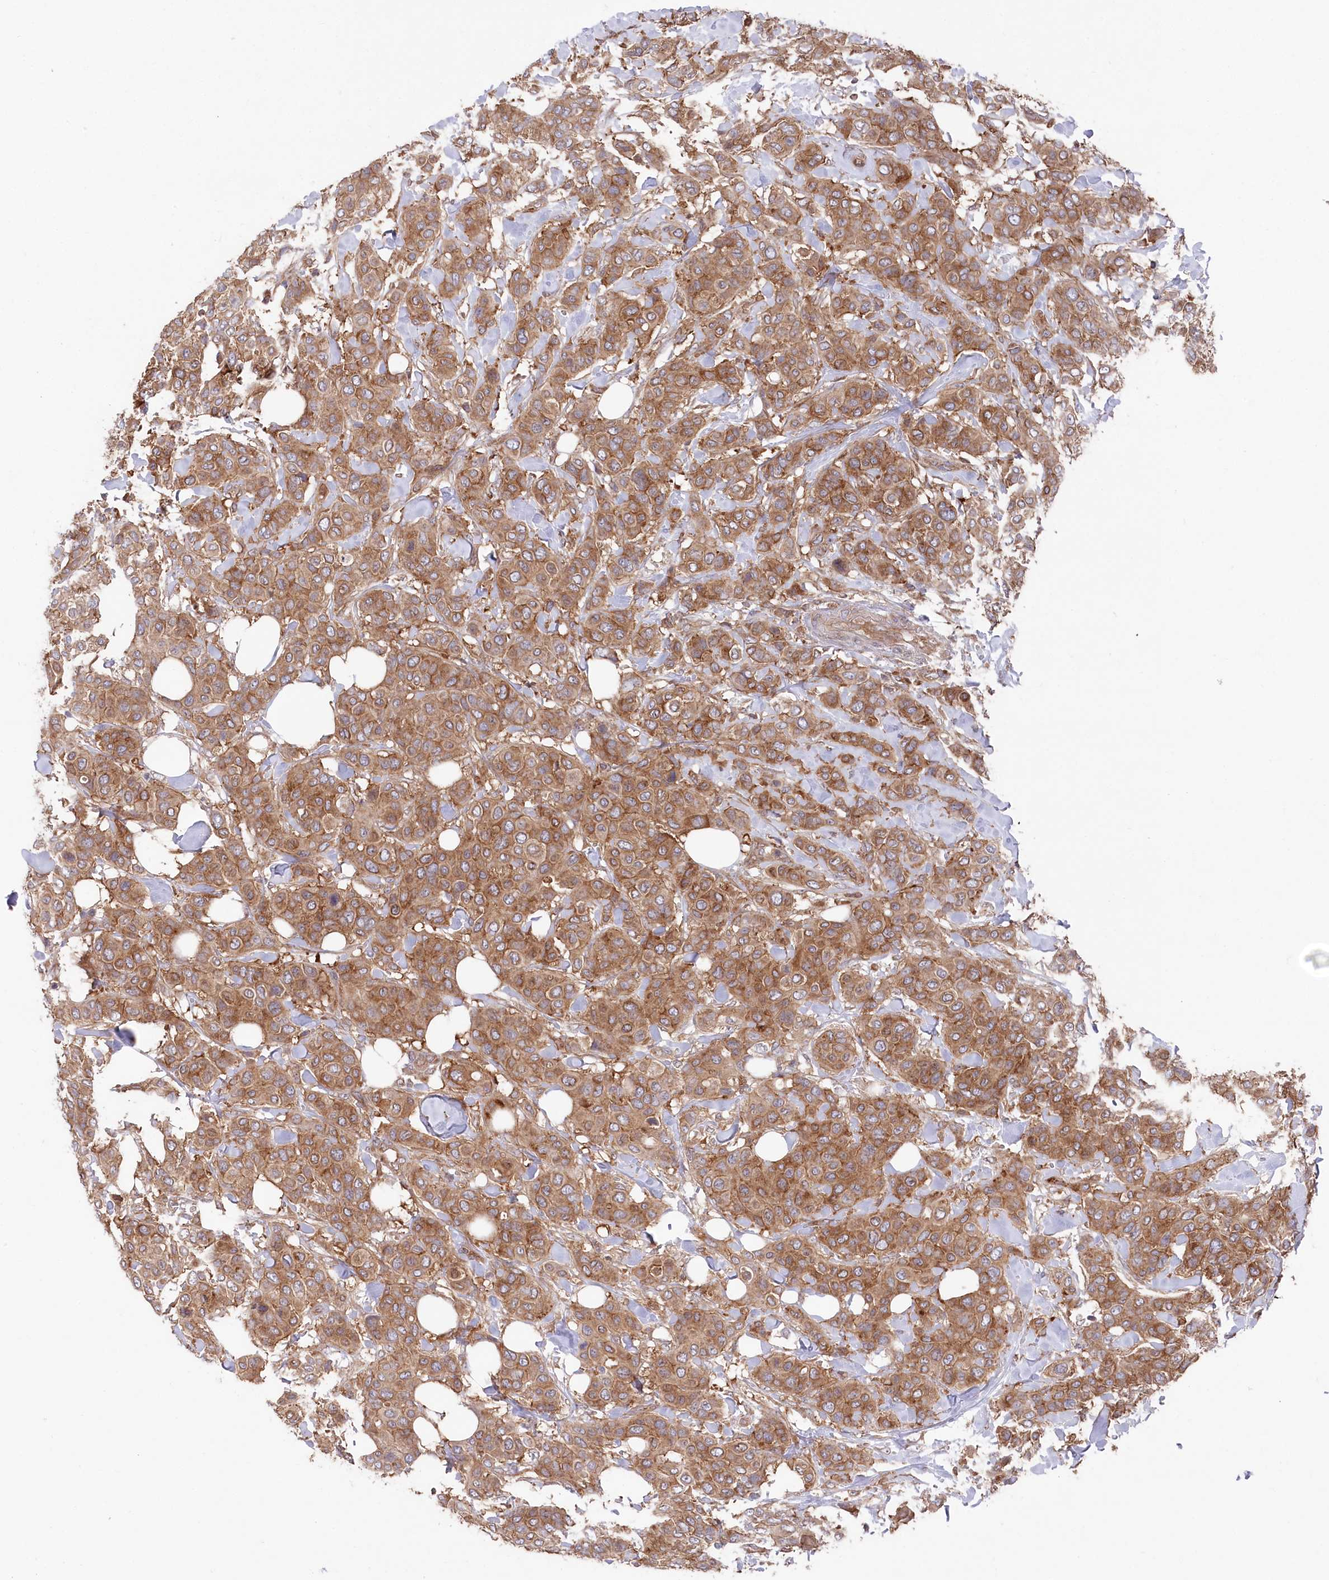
{"staining": {"intensity": "moderate", "quantity": ">75%", "location": "cytoplasmic/membranous"}, "tissue": "breast cancer", "cell_type": "Tumor cells", "image_type": "cancer", "snomed": [{"axis": "morphology", "description": "Lobular carcinoma"}, {"axis": "topography", "description": "Breast"}], "caption": "A histopathology image of breast cancer stained for a protein reveals moderate cytoplasmic/membranous brown staining in tumor cells.", "gene": "PPP1R21", "patient": {"sex": "female", "age": 51}}